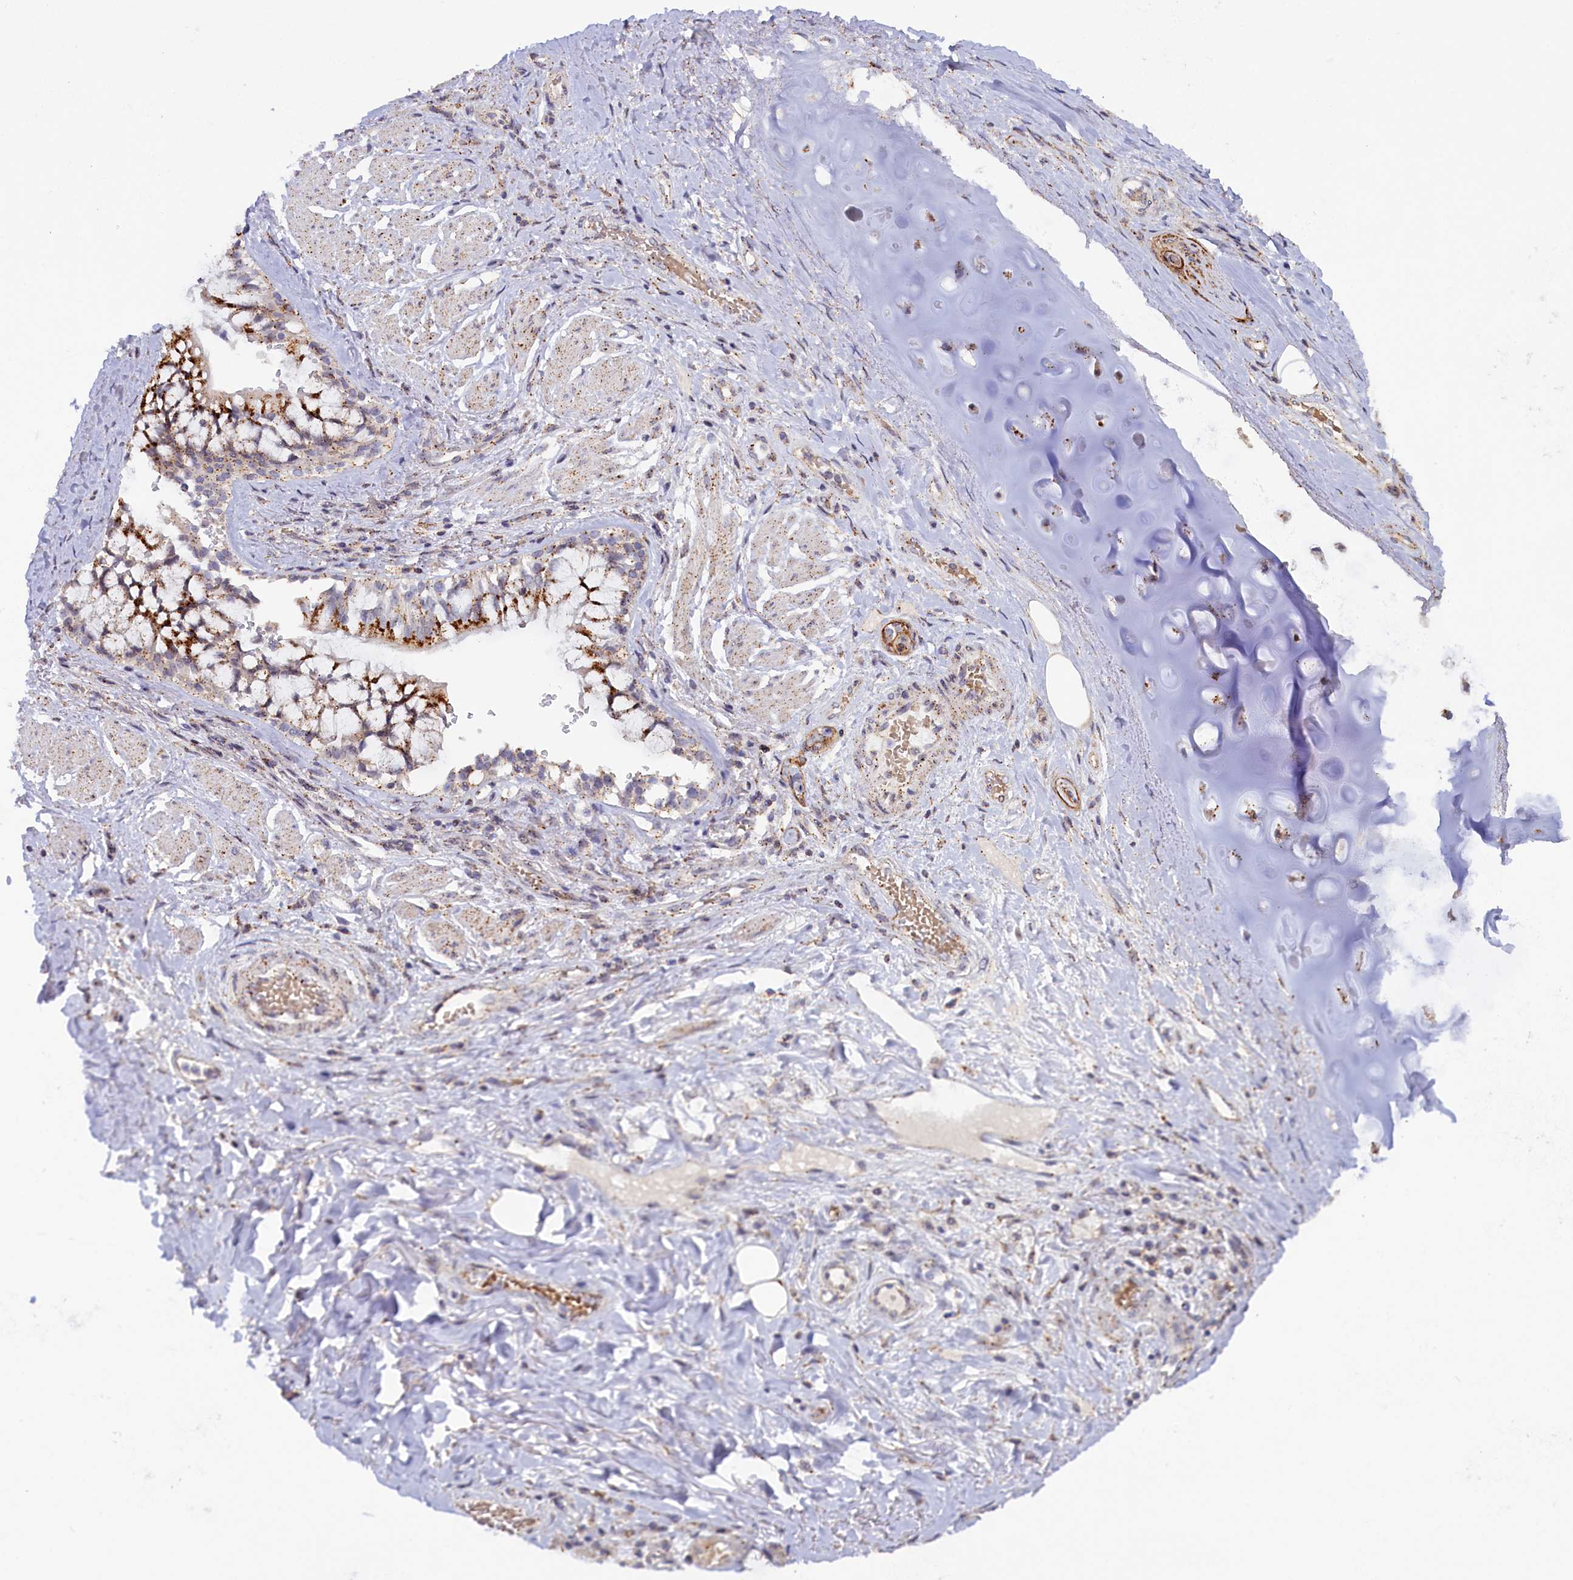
{"staining": {"intensity": "moderate", "quantity": "25%-75%", "location": "cytoplasmic/membranous"}, "tissue": "soft tissue", "cell_type": "Chondrocytes", "image_type": "normal", "snomed": [{"axis": "morphology", "description": "Normal tissue, NOS"}, {"axis": "morphology", "description": "Squamous cell carcinoma, NOS"}, {"axis": "topography", "description": "Bronchus"}, {"axis": "topography", "description": "Lung"}], "caption": "Brown immunohistochemical staining in normal soft tissue displays moderate cytoplasmic/membranous staining in approximately 25%-75% of chondrocytes.", "gene": "HYKK", "patient": {"sex": "male", "age": 64}}